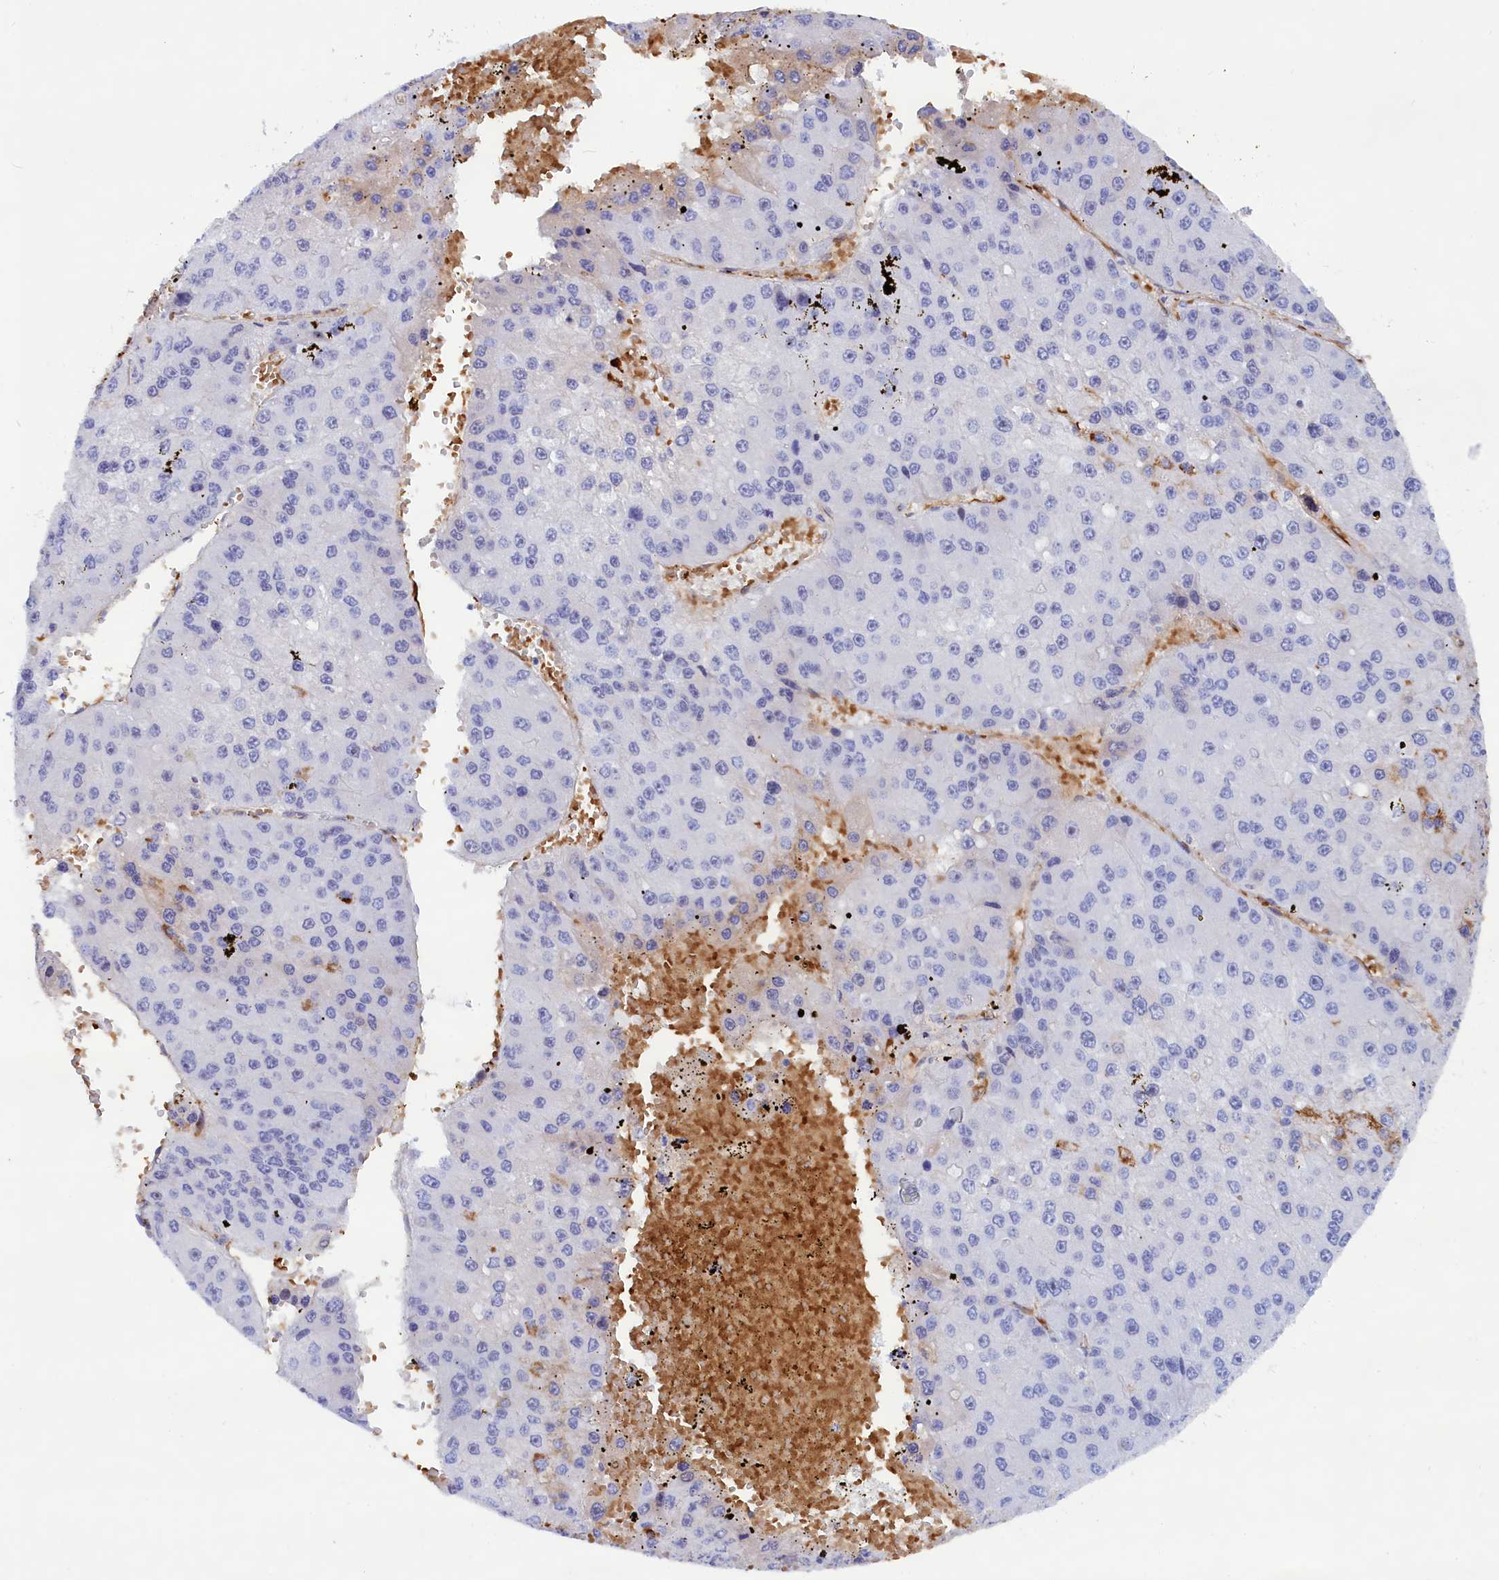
{"staining": {"intensity": "negative", "quantity": "none", "location": "none"}, "tissue": "liver cancer", "cell_type": "Tumor cells", "image_type": "cancer", "snomed": [{"axis": "morphology", "description": "Carcinoma, Hepatocellular, NOS"}, {"axis": "topography", "description": "Liver"}], "caption": "Immunohistochemical staining of liver cancer (hepatocellular carcinoma) displays no significant staining in tumor cells.", "gene": "ABCC12", "patient": {"sex": "female", "age": 73}}